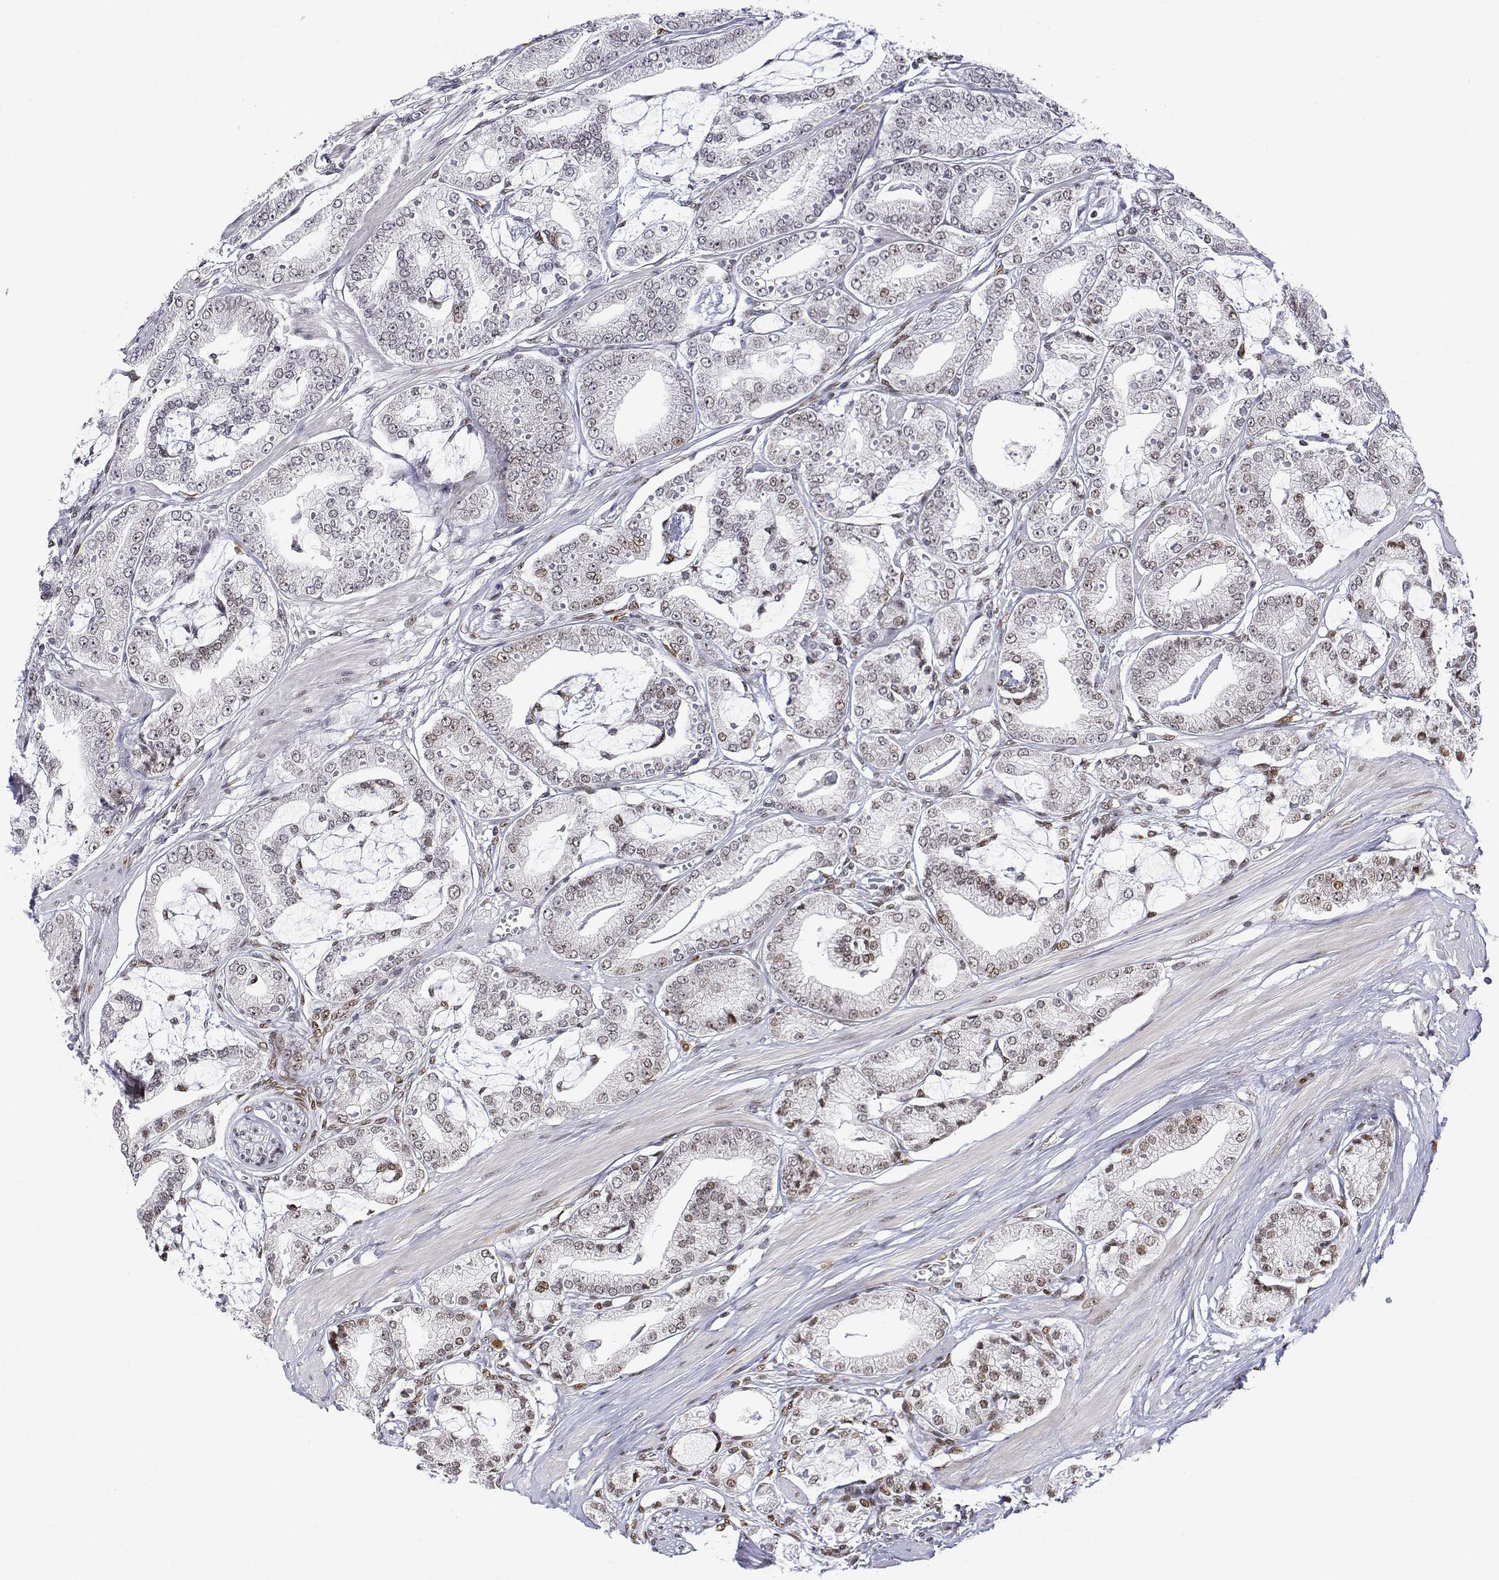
{"staining": {"intensity": "moderate", "quantity": "25%-75%", "location": "nuclear"}, "tissue": "prostate cancer", "cell_type": "Tumor cells", "image_type": "cancer", "snomed": [{"axis": "morphology", "description": "Adenocarcinoma, High grade"}, {"axis": "topography", "description": "Prostate"}], "caption": "Immunohistochemistry (IHC) (DAB) staining of human prostate adenocarcinoma (high-grade) demonstrates moderate nuclear protein positivity in about 25%-75% of tumor cells.", "gene": "XPC", "patient": {"sex": "male", "age": 71}}